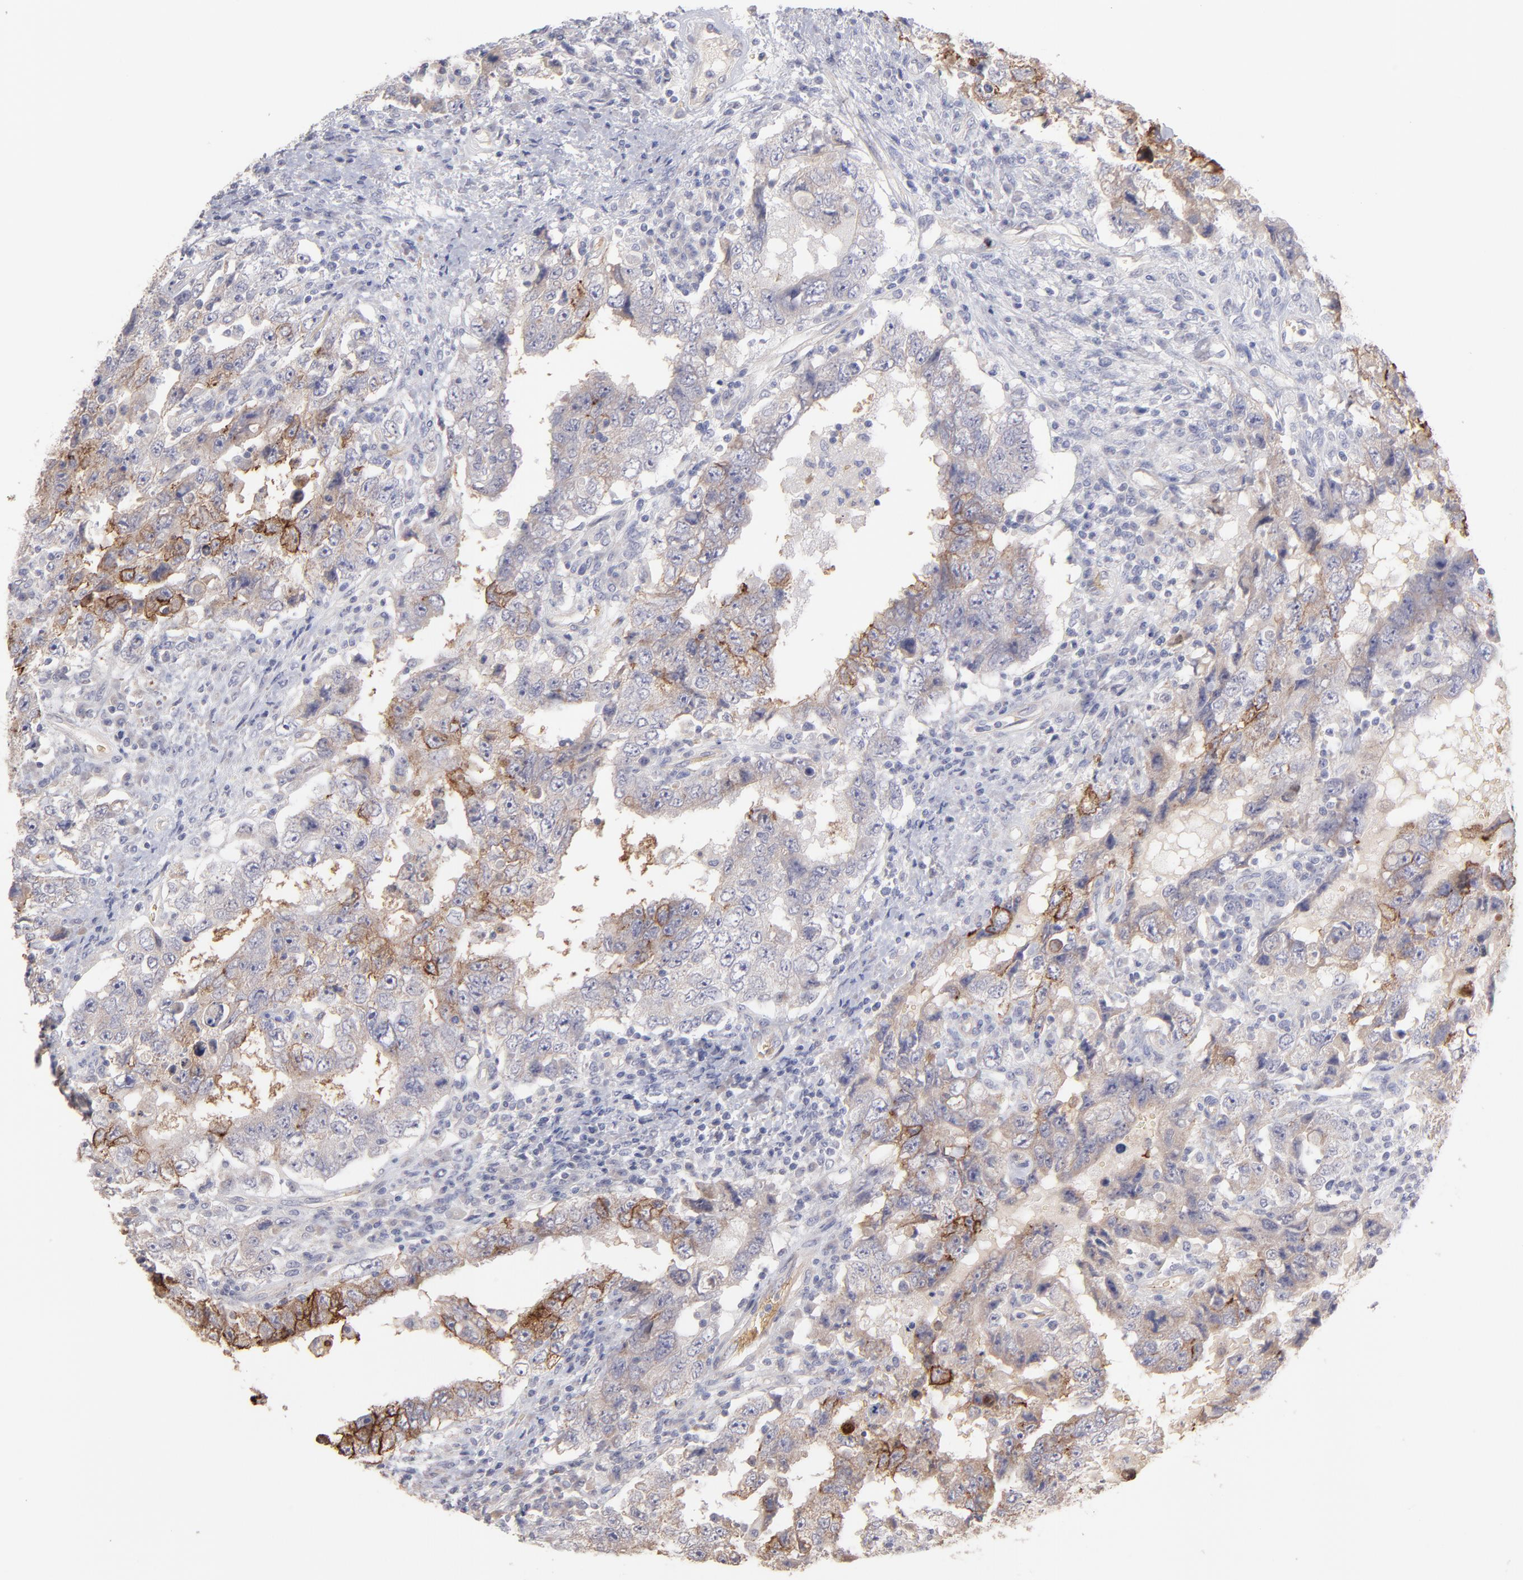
{"staining": {"intensity": "moderate", "quantity": "25%-75%", "location": "cytoplasmic/membranous"}, "tissue": "testis cancer", "cell_type": "Tumor cells", "image_type": "cancer", "snomed": [{"axis": "morphology", "description": "Carcinoma, Embryonal, NOS"}, {"axis": "topography", "description": "Testis"}], "caption": "Brown immunohistochemical staining in testis embryonal carcinoma demonstrates moderate cytoplasmic/membranous staining in about 25%-75% of tumor cells.", "gene": "F13B", "patient": {"sex": "male", "age": 26}}